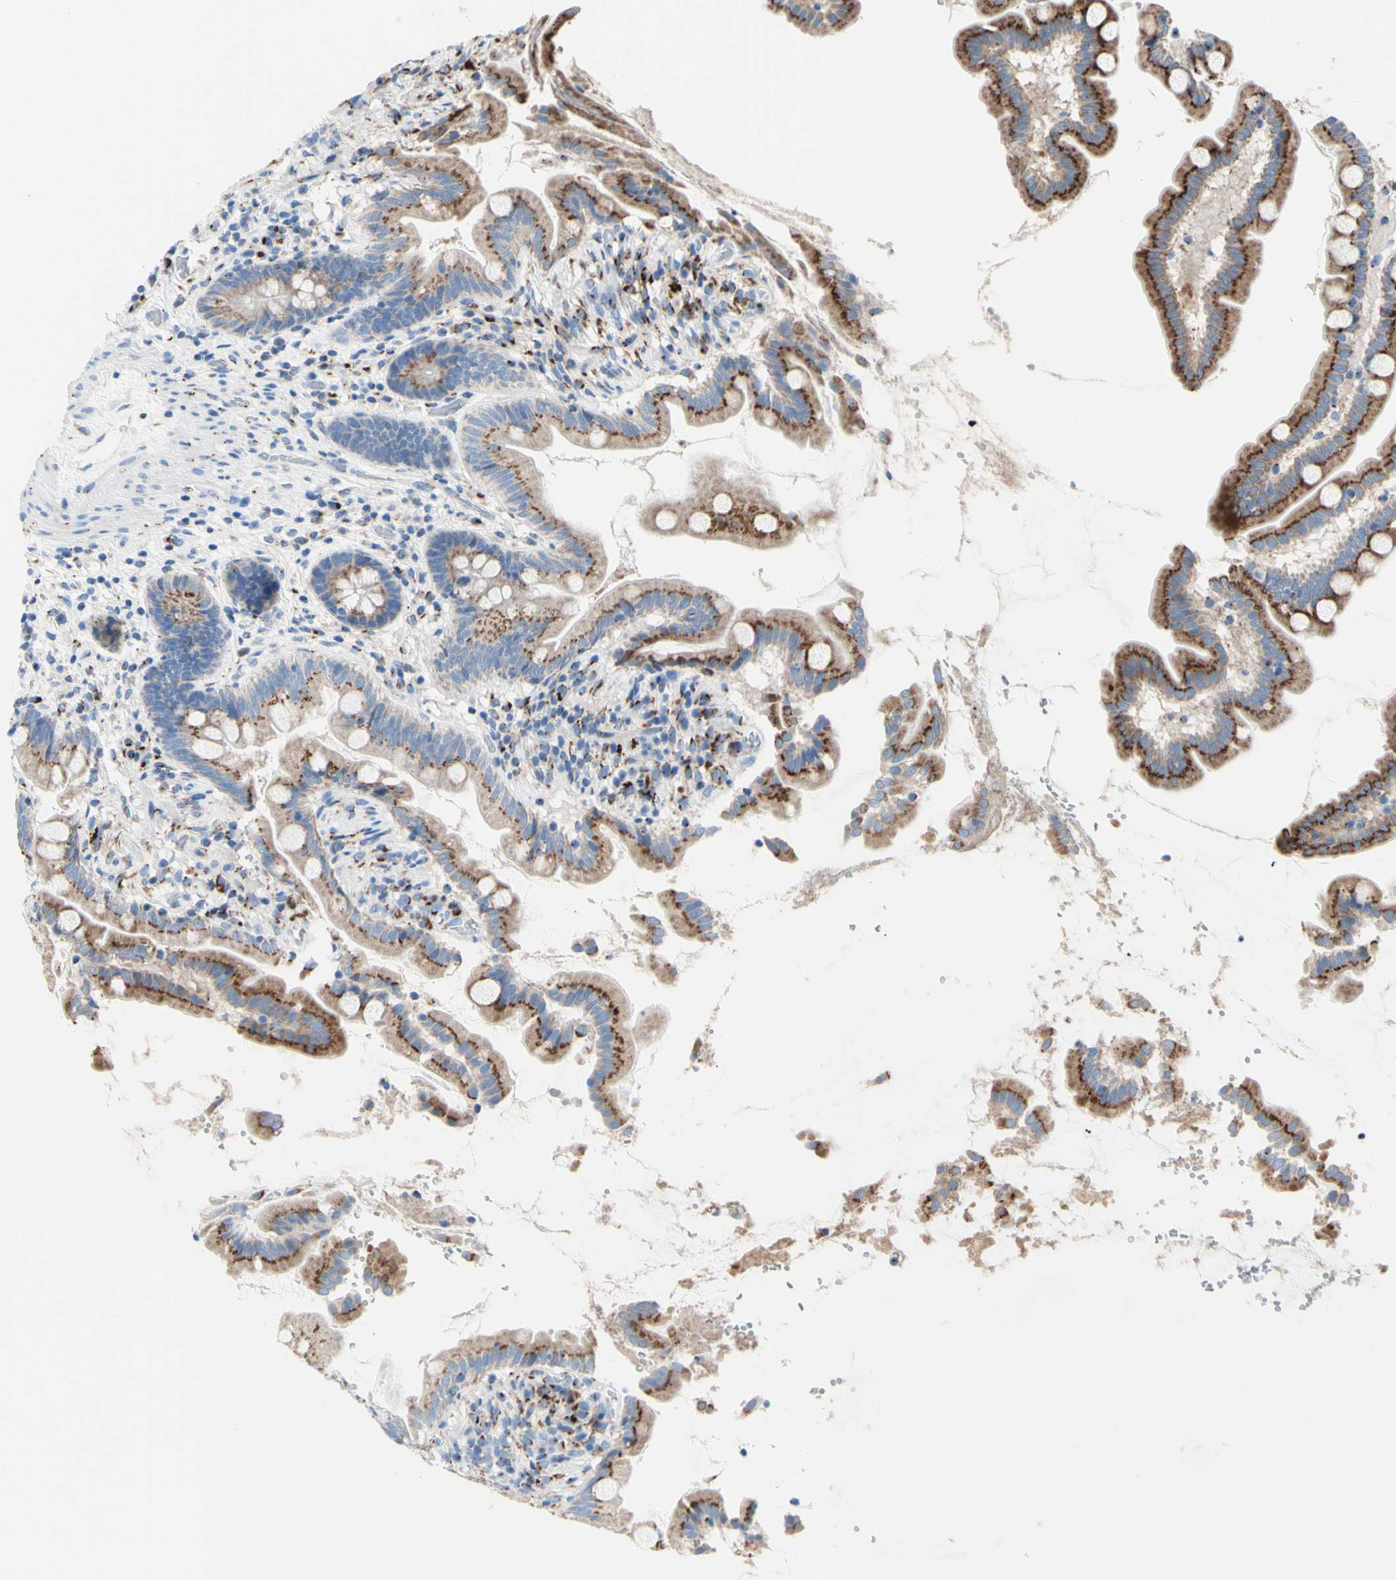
{"staining": {"intensity": "moderate", "quantity": ">75%", "location": "cytoplasmic/membranous"}, "tissue": "small intestine", "cell_type": "Glandular cells", "image_type": "normal", "snomed": [{"axis": "morphology", "description": "Normal tissue, NOS"}, {"axis": "topography", "description": "Small intestine"}], "caption": "A micrograph showing moderate cytoplasmic/membranous staining in about >75% of glandular cells in benign small intestine, as visualized by brown immunohistochemical staining.", "gene": "GALNT2", "patient": {"sex": "female", "age": 56}}